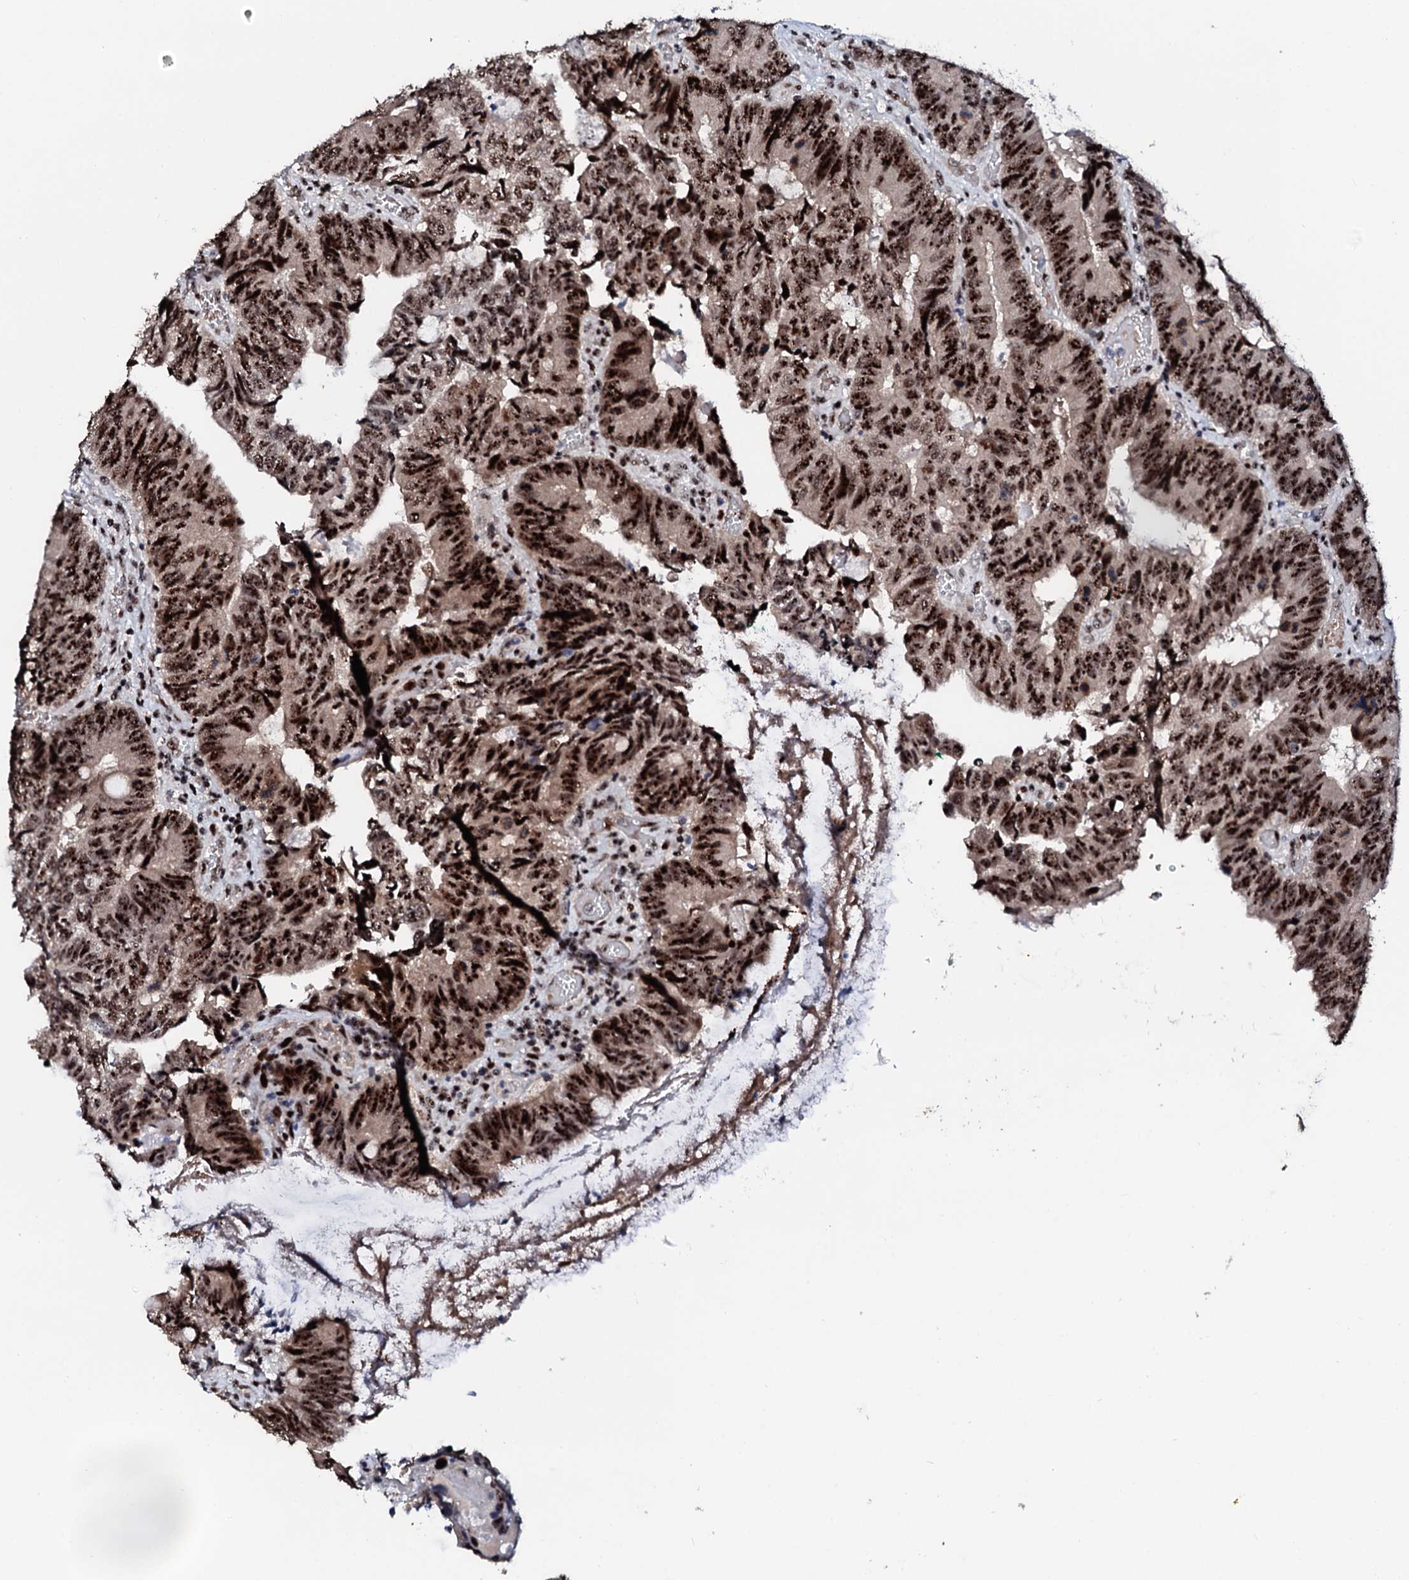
{"staining": {"intensity": "strong", "quantity": ">75%", "location": "nuclear"}, "tissue": "colorectal cancer", "cell_type": "Tumor cells", "image_type": "cancer", "snomed": [{"axis": "morphology", "description": "Adenocarcinoma, NOS"}, {"axis": "topography", "description": "Colon"}], "caption": "Protein staining of colorectal cancer (adenocarcinoma) tissue reveals strong nuclear positivity in approximately >75% of tumor cells.", "gene": "NEUROG3", "patient": {"sex": "female", "age": 67}}